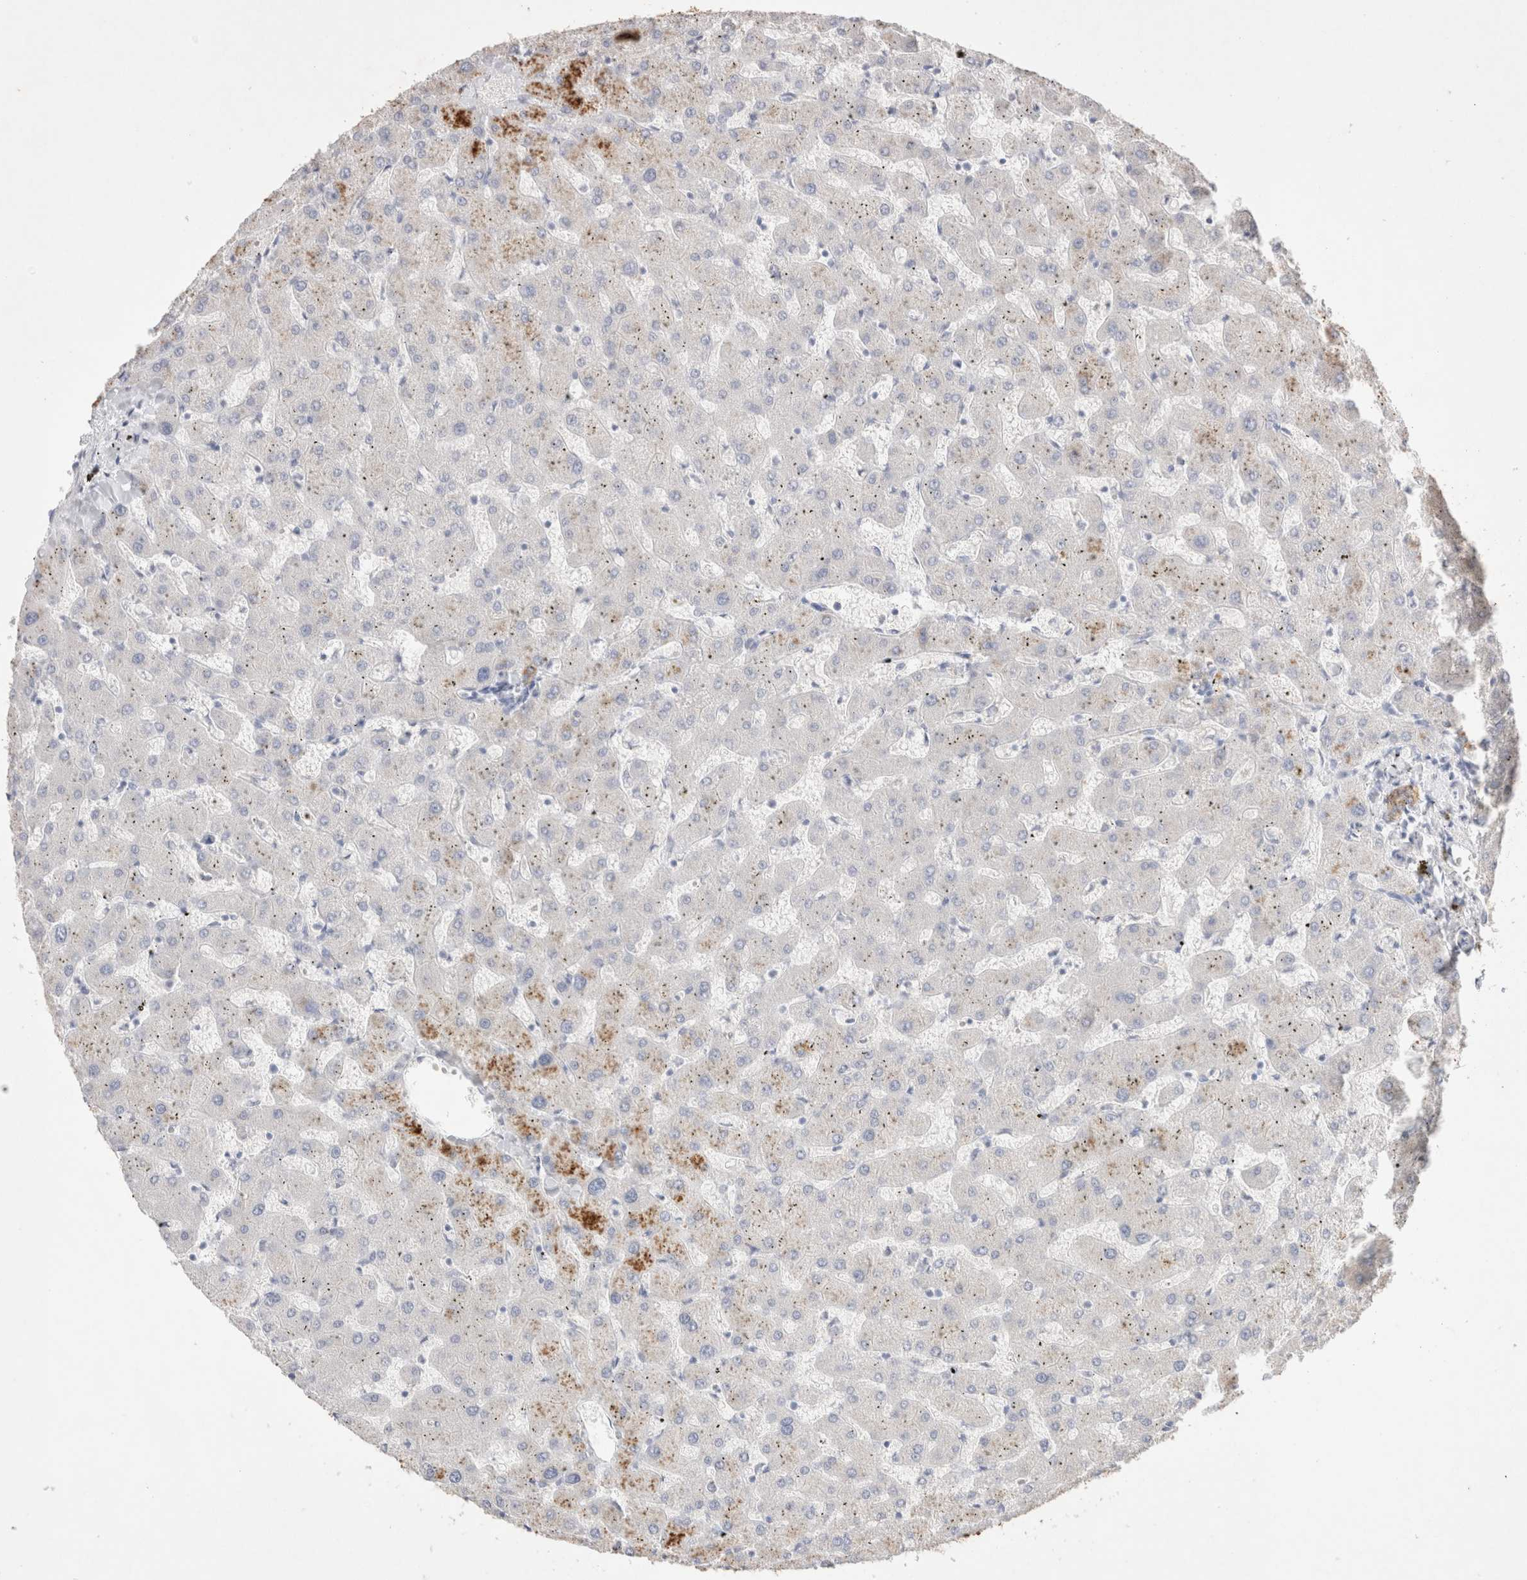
{"staining": {"intensity": "moderate", "quantity": "<25%", "location": "cytoplasmic/membranous"}, "tissue": "liver", "cell_type": "Cholangiocytes", "image_type": "normal", "snomed": [{"axis": "morphology", "description": "Normal tissue, NOS"}, {"axis": "topography", "description": "Liver"}], "caption": "Immunohistochemical staining of benign human liver reveals <25% levels of moderate cytoplasmic/membranous protein expression in approximately <25% of cholangiocytes. (DAB (3,3'-diaminobenzidine) IHC with brightfield microscopy, high magnification).", "gene": "EPCAM", "patient": {"sex": "female", "age": 63}}